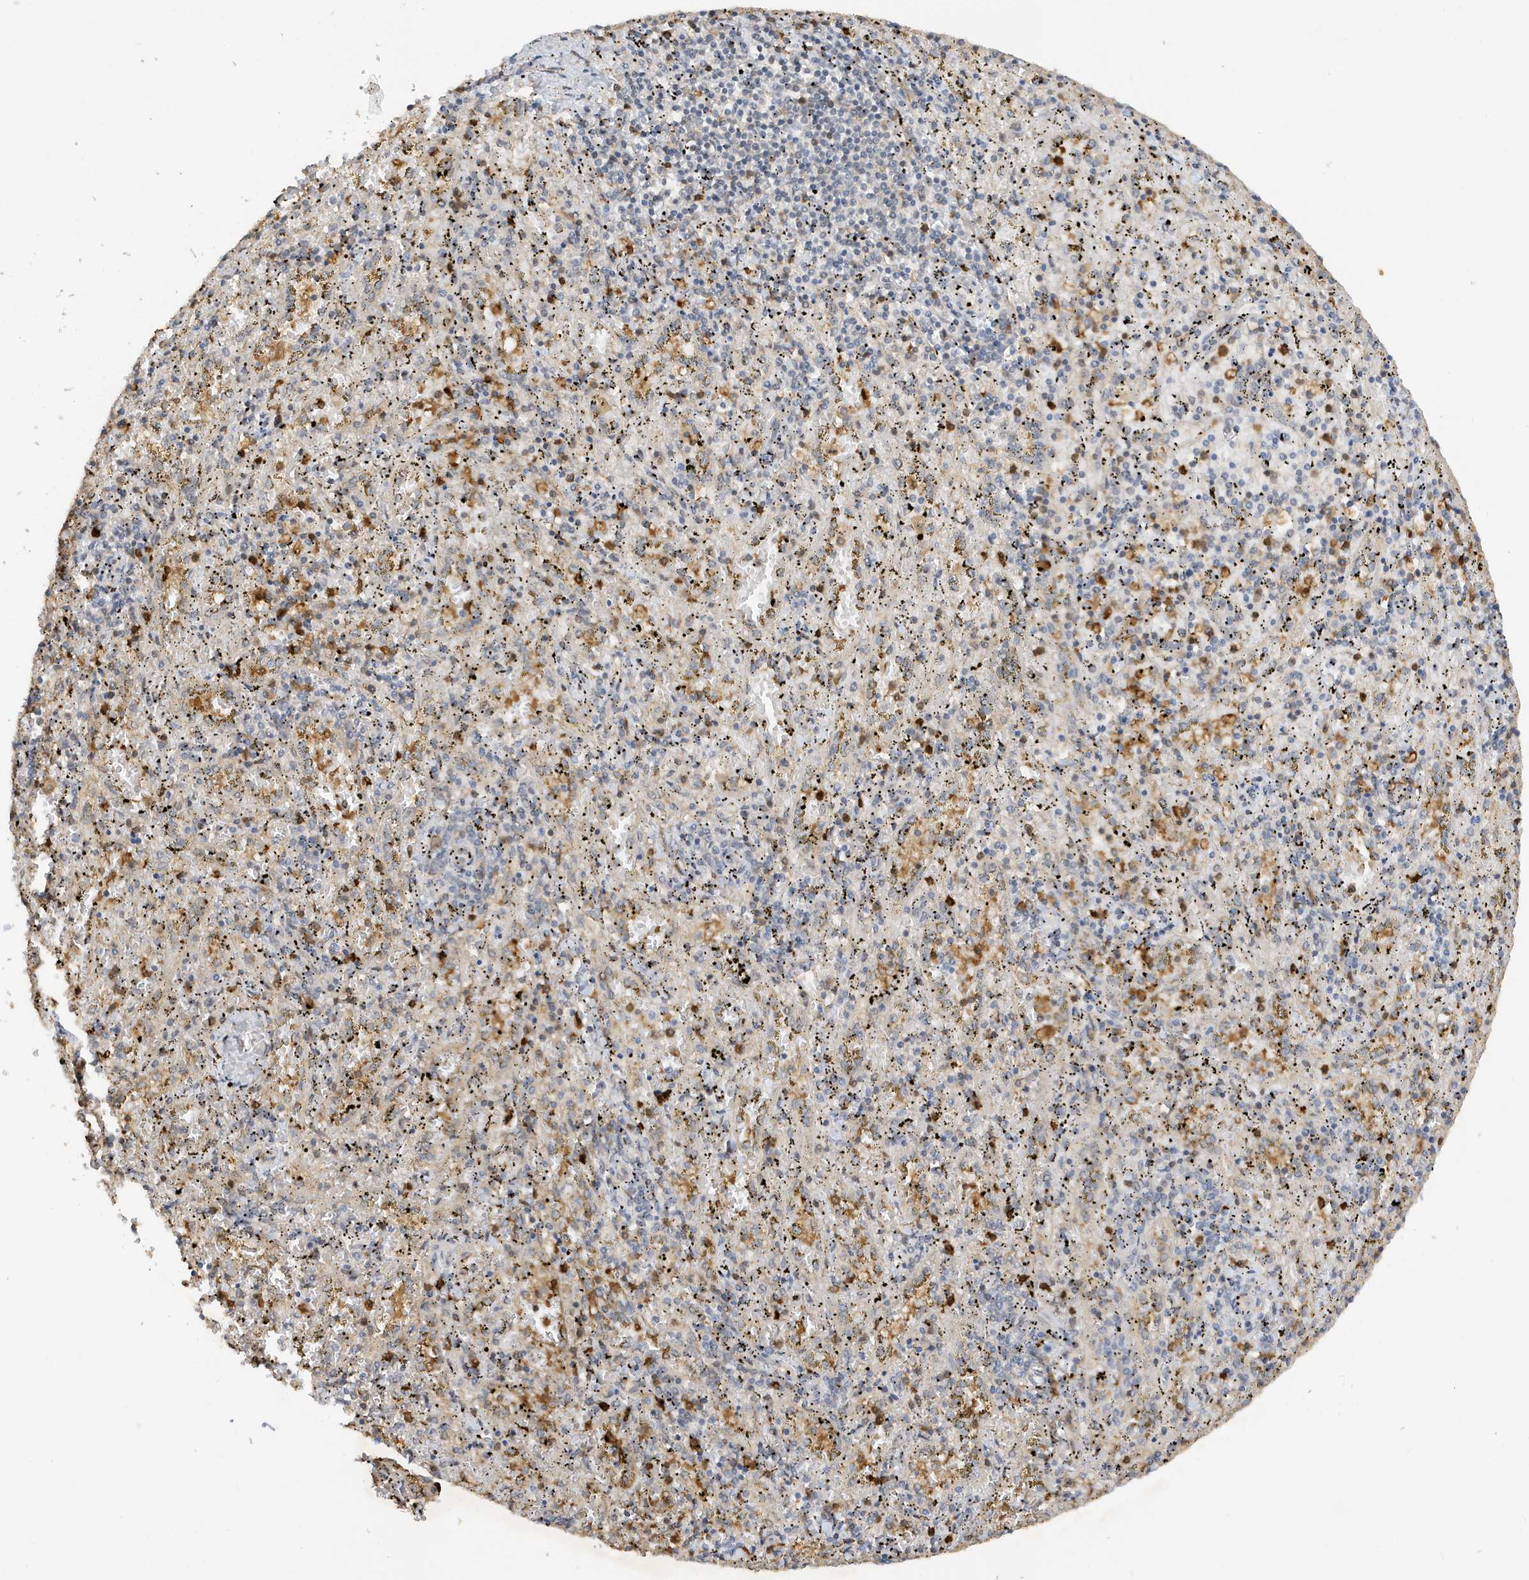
{"staining": {"intensity": "moderate", "quantity": "<25%", "location": "cytoplasmic/membranous"}, "tissue": "spleen", "cell_type": "Cells in red pulp", "image_type": "normal", "snomed": [{"axis": "morphology", "description": "Normal tissue, NOS"}, {"axis": "topography", "description": "Spleen"}], "caption": "Immunohistochemistry of normal spleen displays low levels of moderate cytoplasmic/membranous positivity in about <25% of cells in red pulp. (brown staining indicates protein expression, while blue staining denotes nuclei).", "gene": "TAB3", "patient": {"sex": "male", "age": 11}}